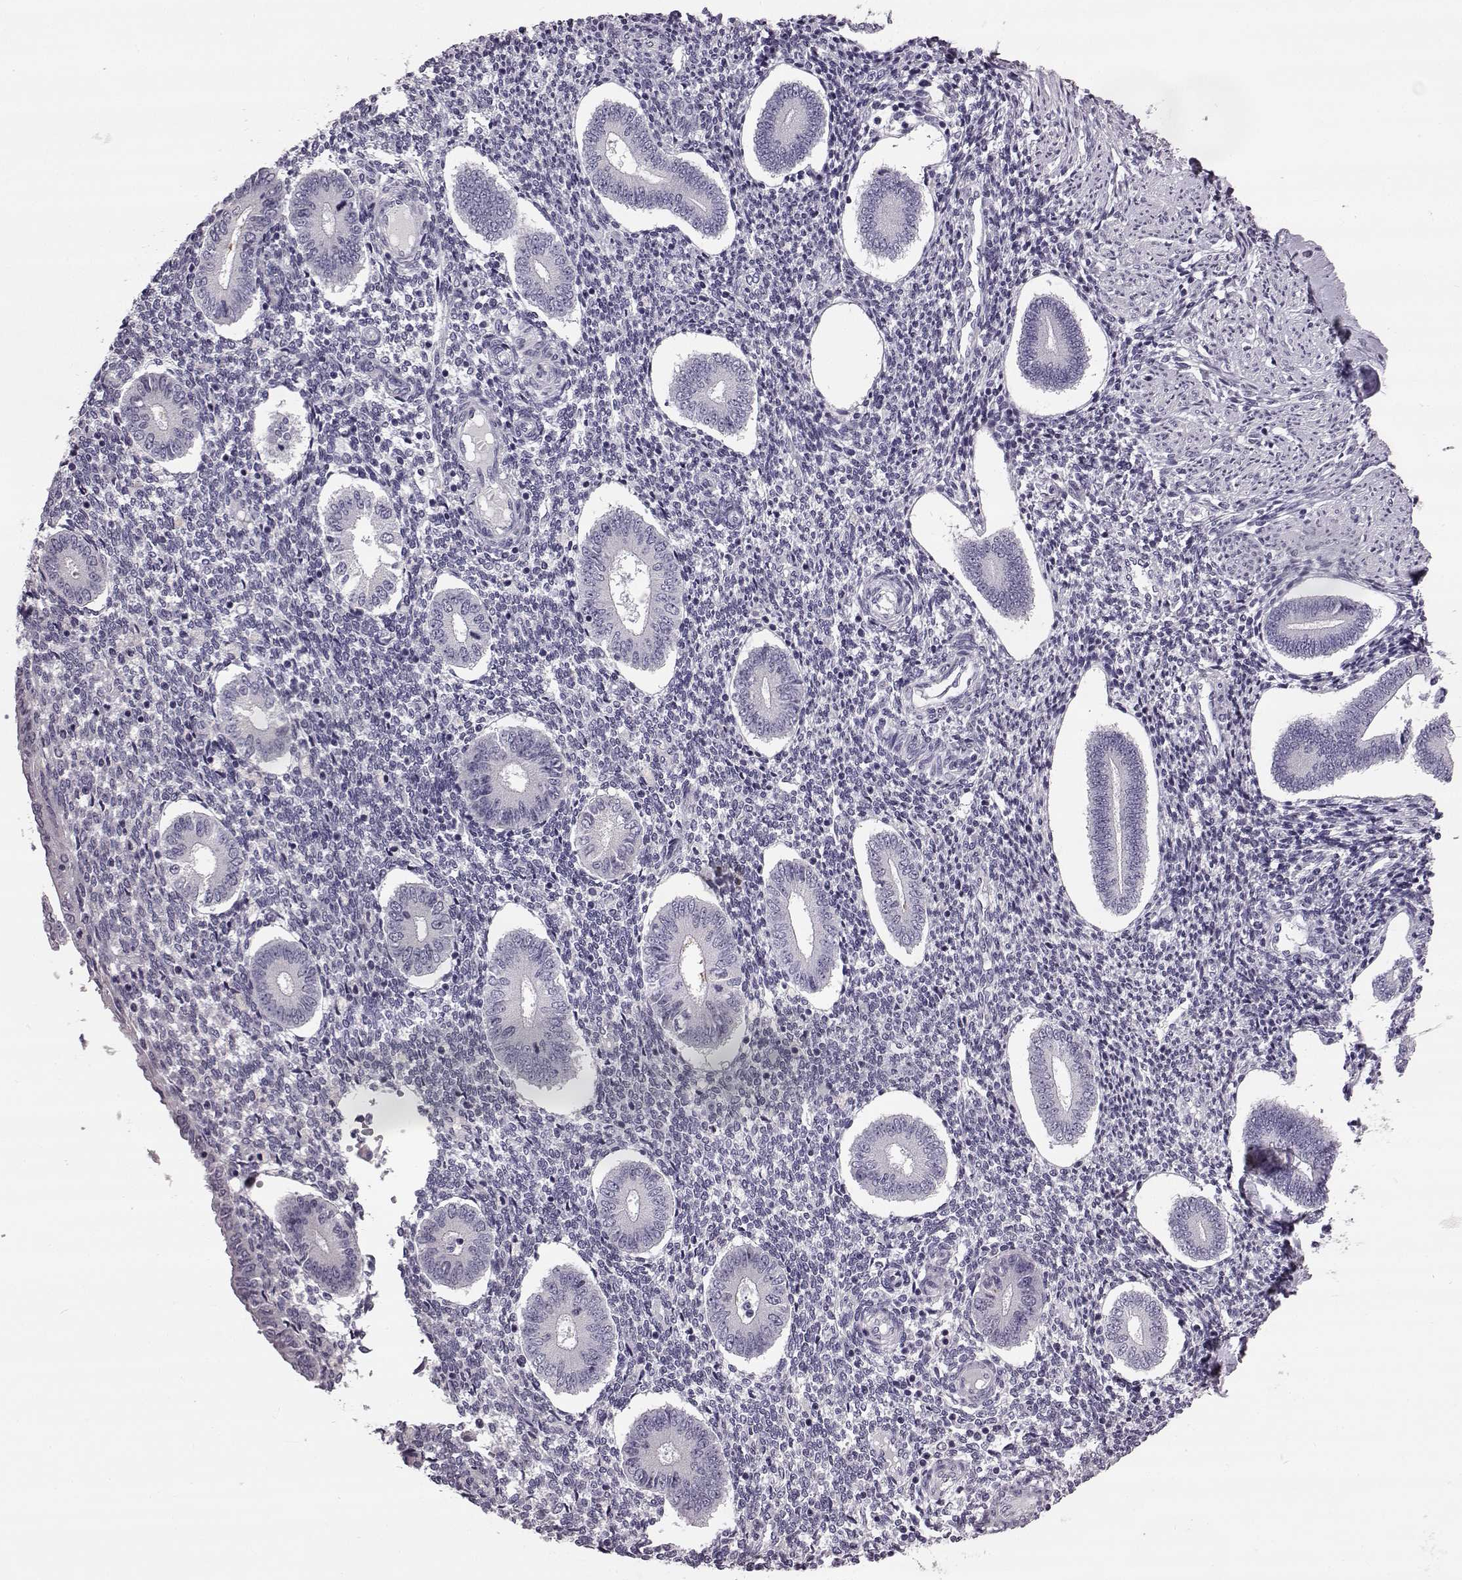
{"staining": {"intensity": "negative", "quantity": "none", "location": "none"}, "tissue": "endometrium", "cell_type": "Cells in endometrial stroma", "image_type": "normal", "snomed": [{"axis": "morphology", "description": "Normal tissue, NOS"}, {"axis": "topography", "description": "Endometrium"}], "caption": "The photomicrograph reveals no significant positivity in cells in endometrial stroma of endometrium.", "gene": "ODAD4", "patient": {"sex": "female", "age": 40}}